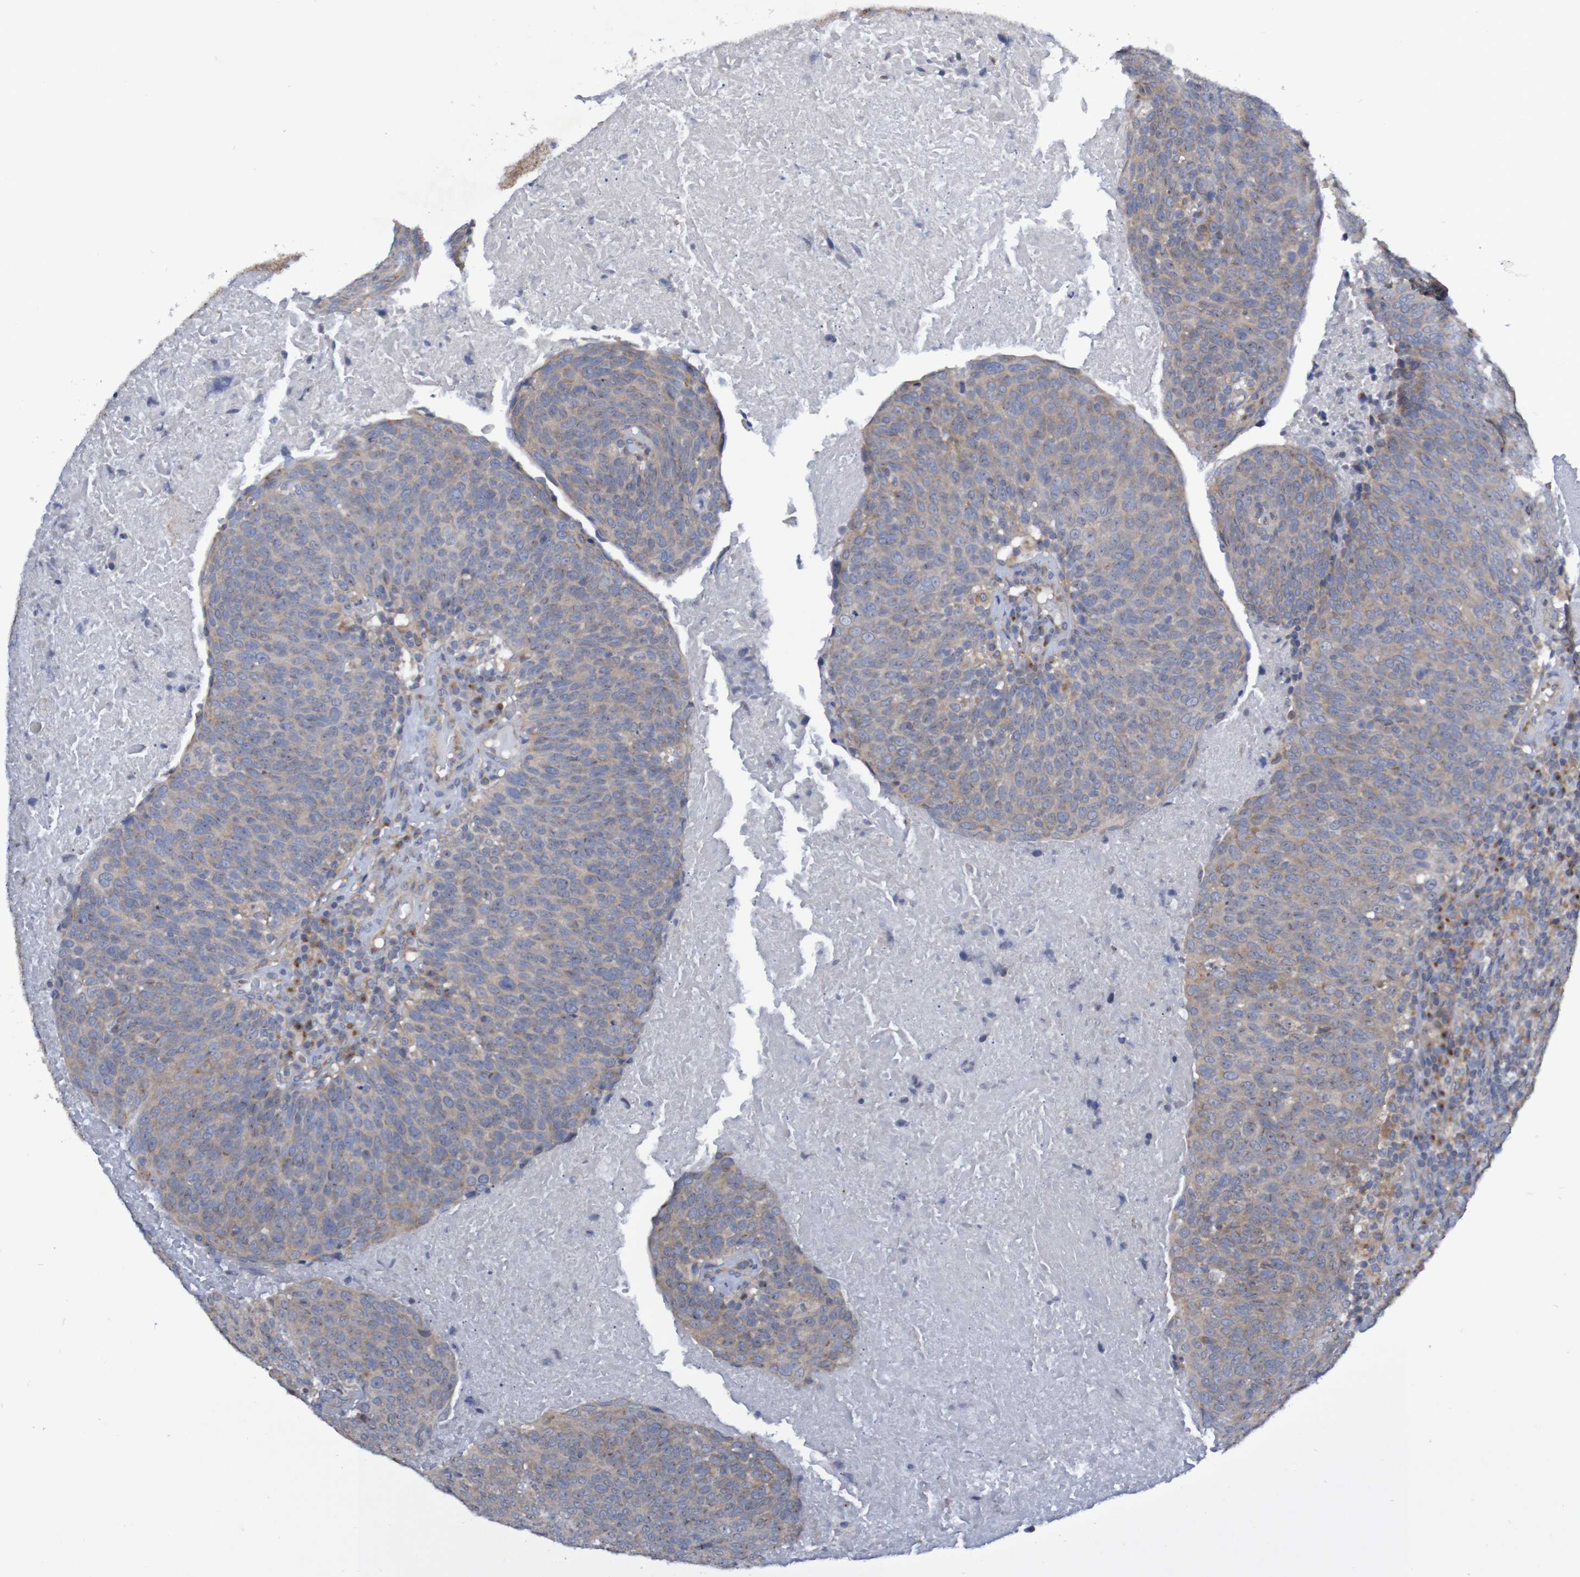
{"staining": {"intensity": "weak", "quantity": ">75%", "location": "cytoplasmic/membranous"}, "tissue": "head and neck cancer", "cell_type": "Tumor cells", "image_type": "cancer", "snomed": [{"axis": "morphology", "description": "Squamous cell carcinoma, NOS"}, {"axis": "morphology", "description": "Squamous cell carcinoma, metastatic, NOS"}, {"axis": "topography", "description": "Lymph node"}, {"axis": "topography", "description": "Head-Neck"}], "caption": "Protein staining displays weak cytoplasmic/membranous positivity in approximately >75% of tumor cells in head and neck metastatic squamous cell carcinoma. (IHC, brightfield microscopy, high magnification).", "gene": "LMBRD2", "patient": {"sex": "male", "age": 62}}